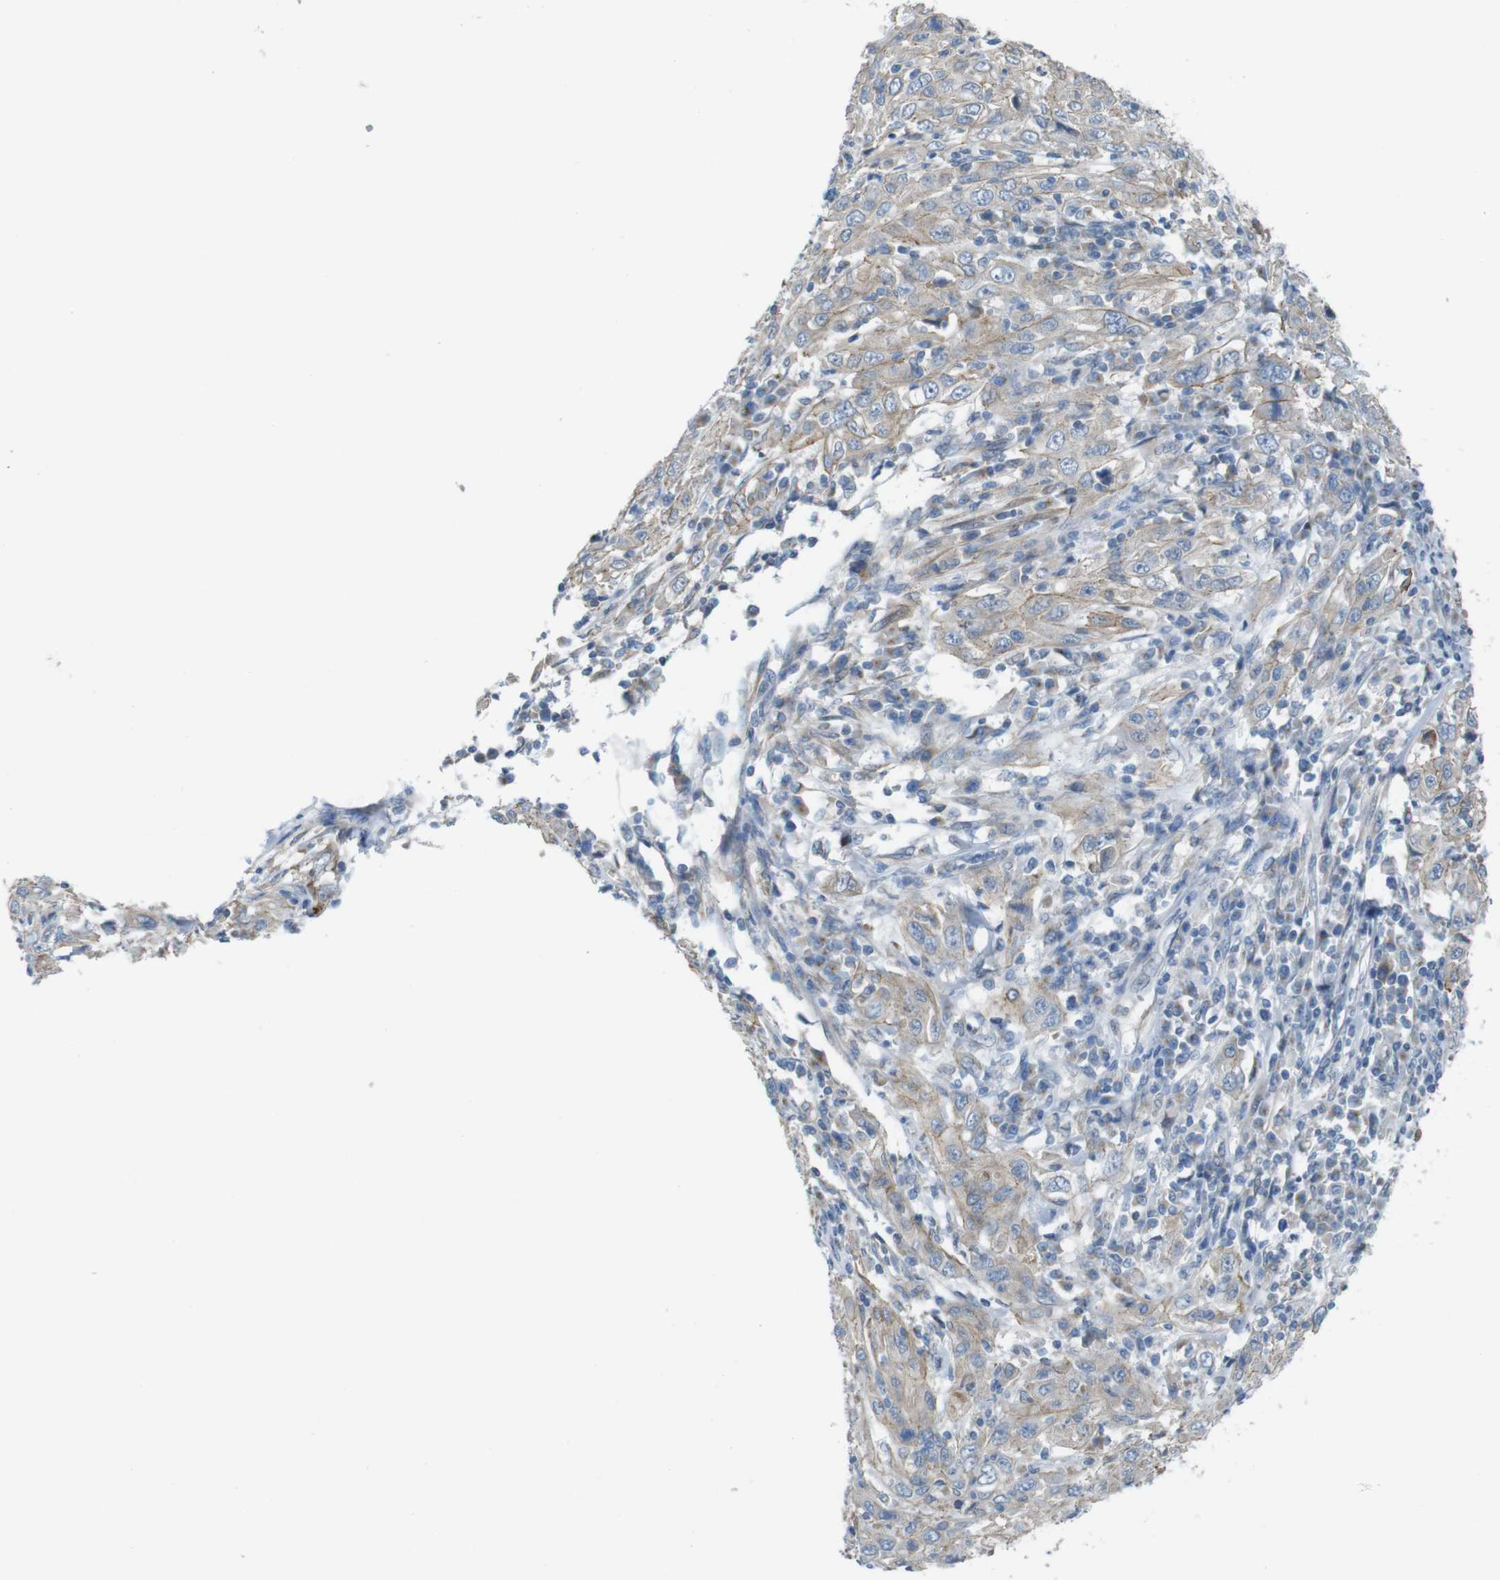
{"staining": {"intensity": "weak", "quantity": ">75%", "location": "cytoplasmic/membranous"}, "tissue": "cervical cancer", "cell_type": "Tumor cells", "image_type": "cancer", "snomed": [{"axis": "morphology", "description": "Squamous cell carcinoma, NOS"}, {"axis": "topography", "description": "Cervix"}], "caption": "High-magnification brightfield microscopy of cervical cancer stained with DAB (brown) and counterstained with hematoxylin (blue). tumor cells exhibit weak cytoplasmic/membranous expression is seen in approximately>75% of cells.", "gene": "SKI", "patient": {"sex": "female", "age": 46}}